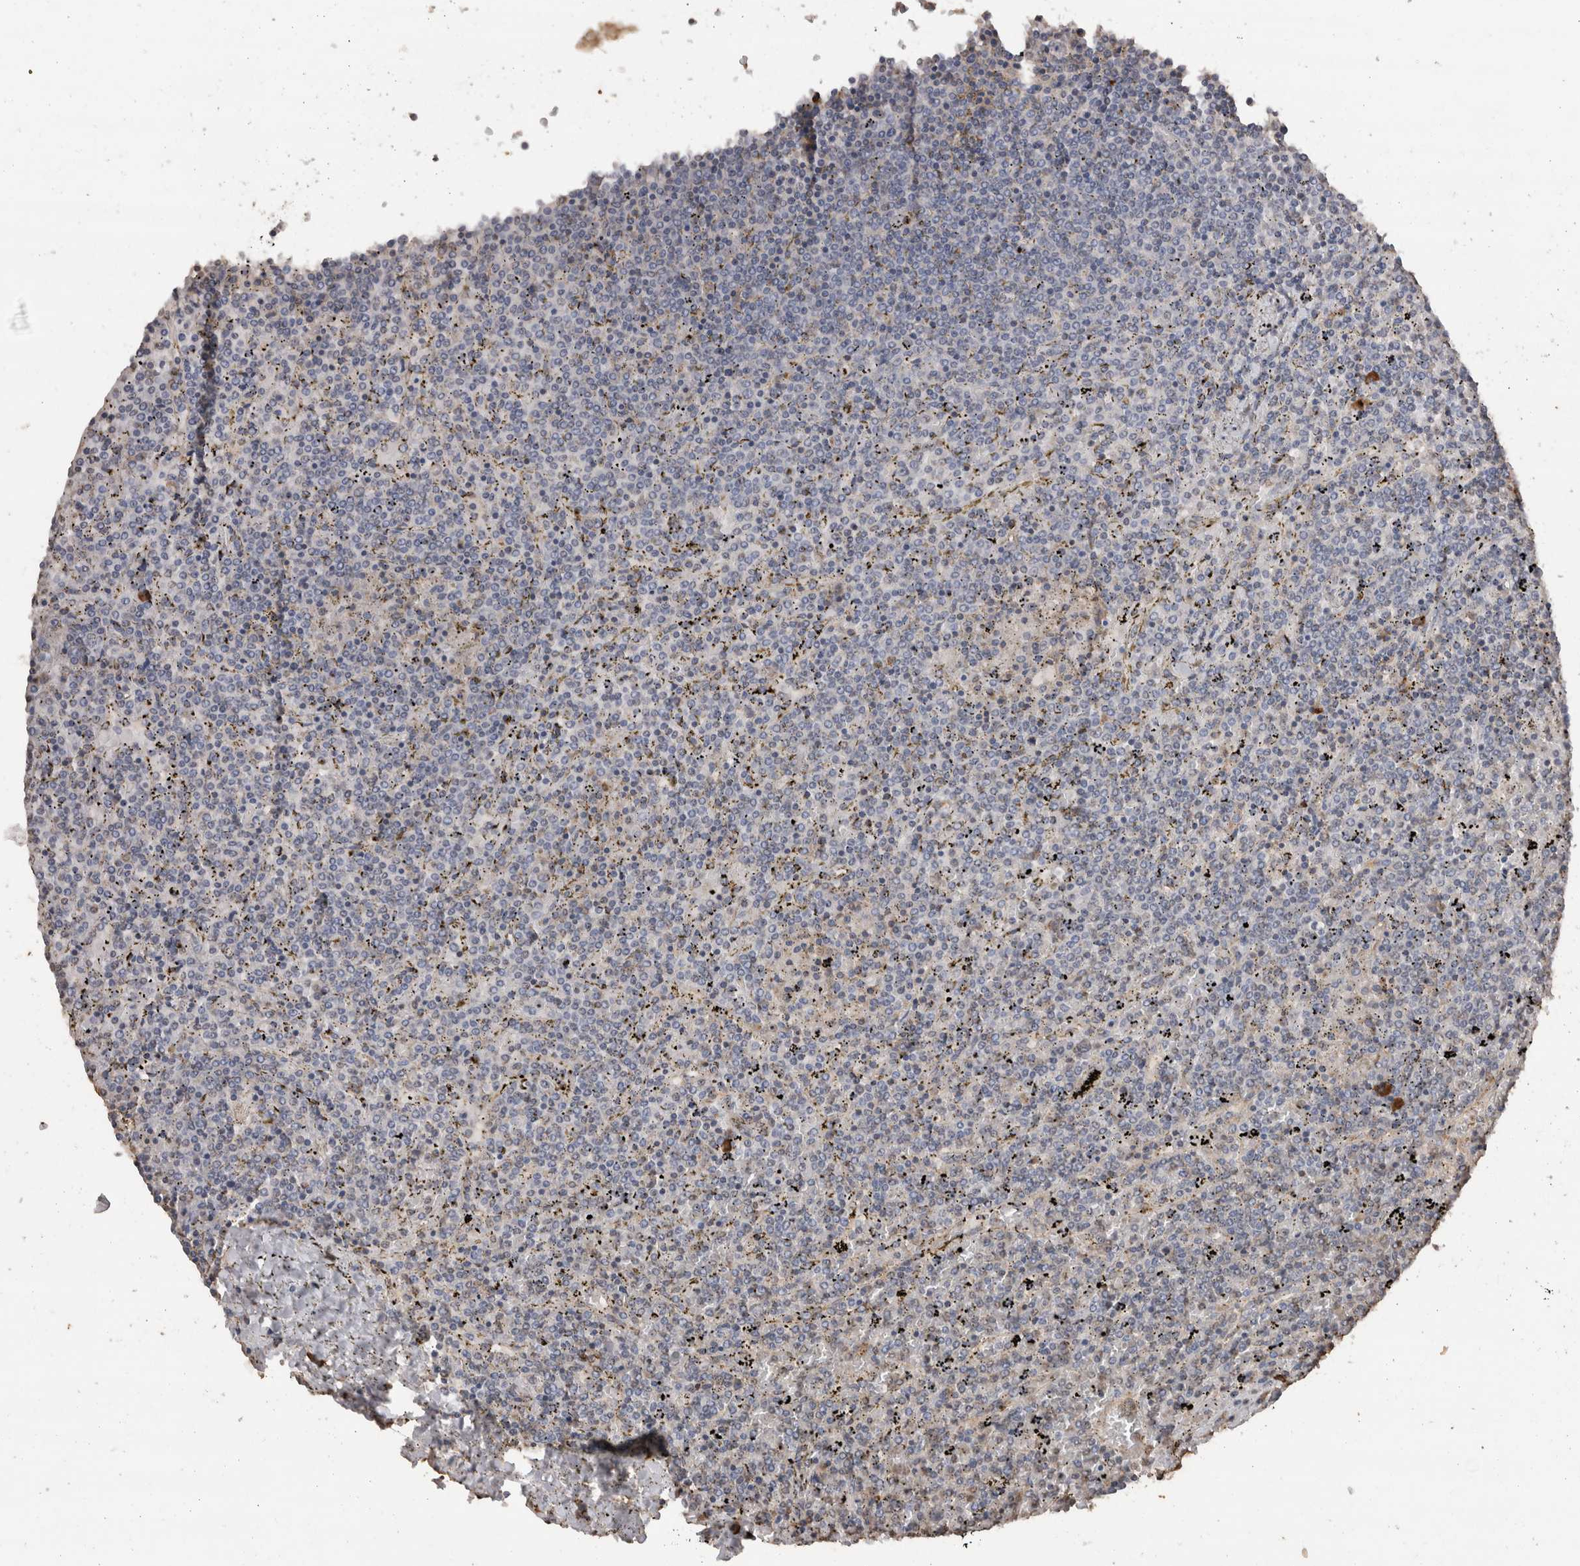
{"staining": {"intensity": "negative", "quantity": "none", "location": "none"}, "tissue": "lymphoma", "cell_type": "Tumor cells", "image_type": "cancer", "snomed": [{"axis": "morphology", "description": "Malignant lymphoma, non-Hodgkin's type, Low grade"}, {"axis": "topography", "description": "Spleen"}], "caption": "Immunohistochemistry (IHC) of lymphoma shows no positivity in tumor cells. The staining is performed using DAB brown chromogen with nuclei counter-stained in using hematoxylin.", "gene": "CRELD2", "patient": {"sex": "female", "age": 19}}